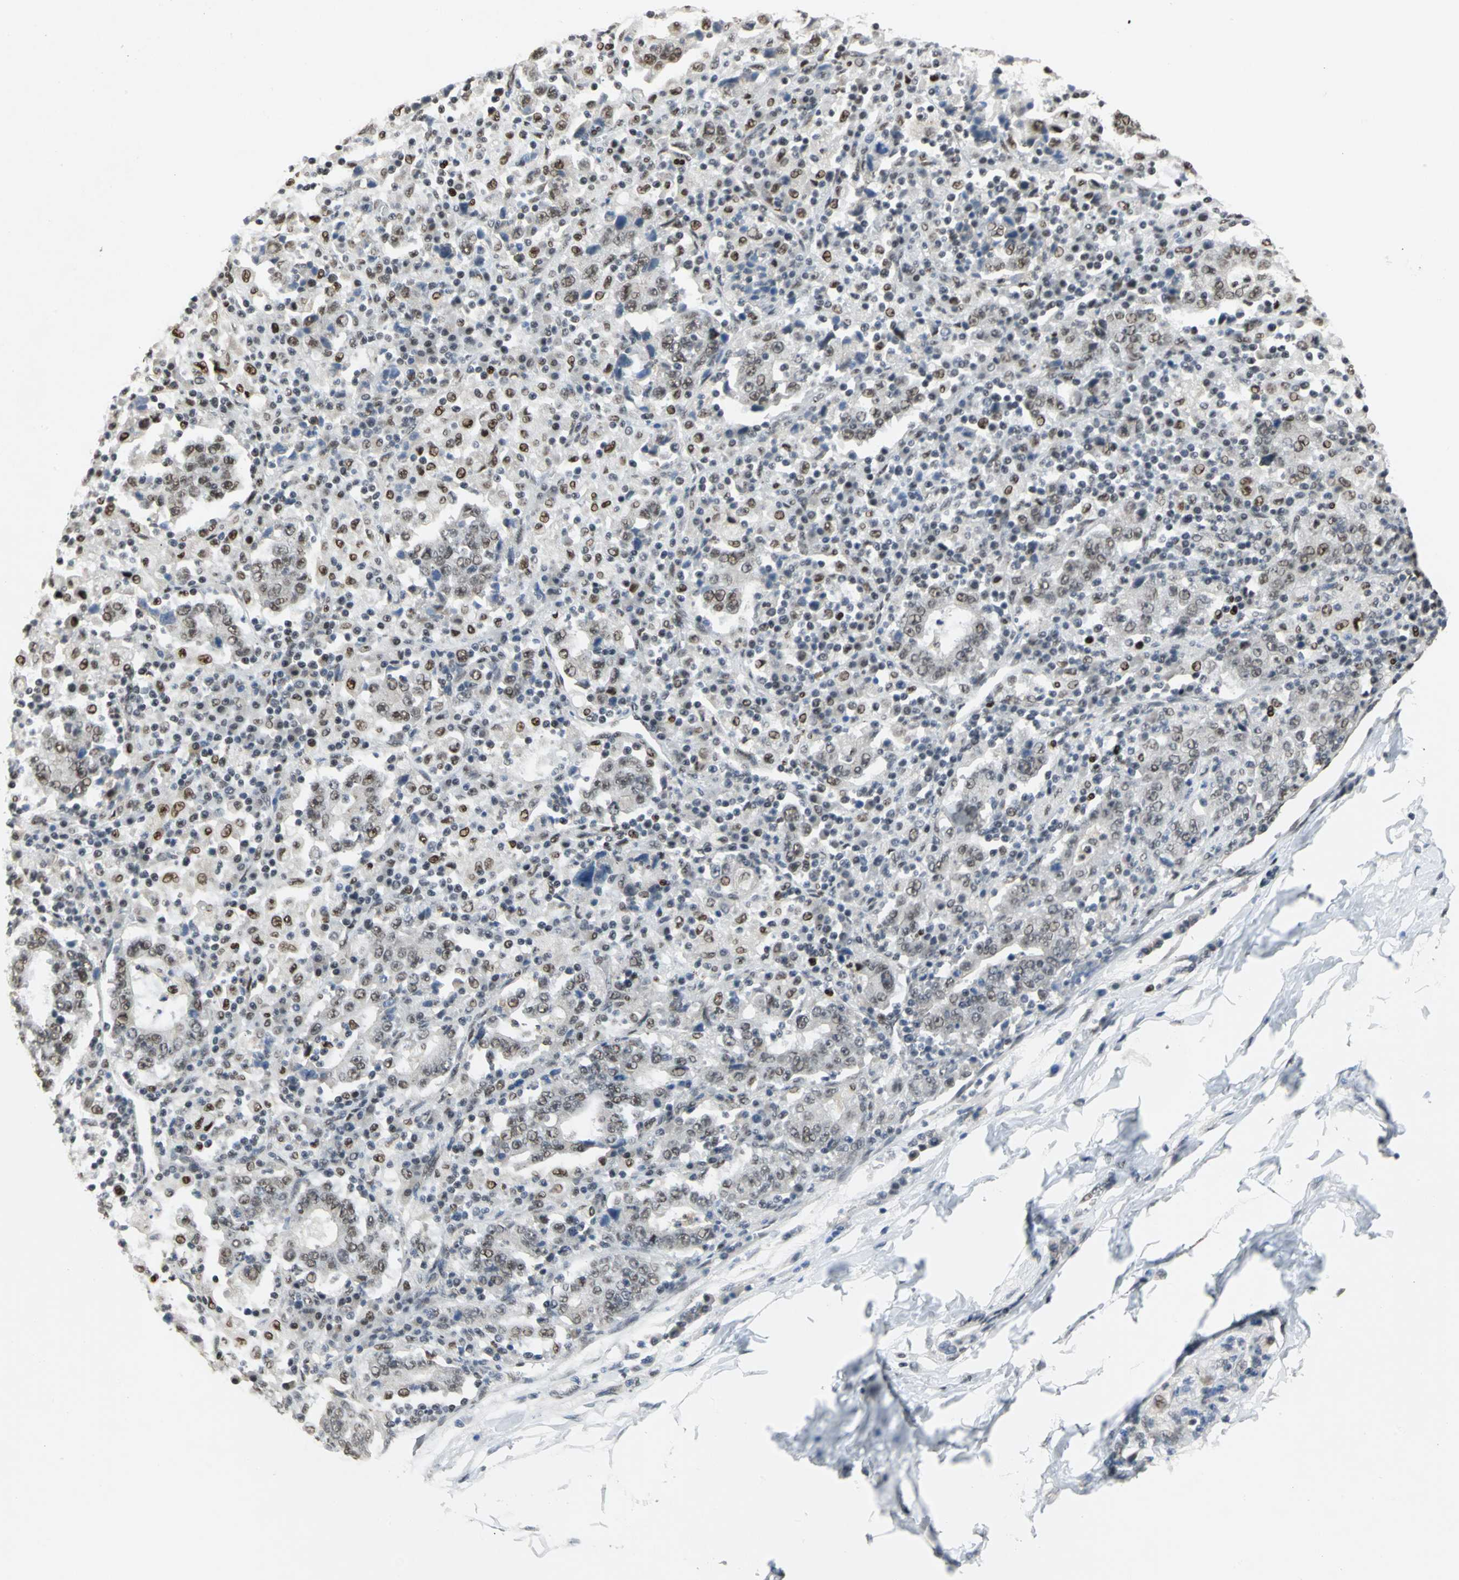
{"staining": {"intensity": "weak", "quantity": ">75%", "location": "nuclear"}, "tissue": "stomach cancer", "cell_type": "Tumor cells", "image_type": "cancer", "snomed": [{"axis": "morphology", "description": "Normal tissue, NOS"}, {"axis": "morphology", "description": "Adenocarcinoma, NOS"}, {"axis": "topography", "description": "Stomach, upper"}, {"axis": "topography", "description": "Stomach"}], "caption": "IHC (DAB (3,3'-diaminobenzidine)) staining of stomach cancer (adenocarcinoma) shows weak nuclear protein positivity in about >75% of tumor cells.", "gene": "CCDC88C", "patient": {"sex": "male", "age": 59}}